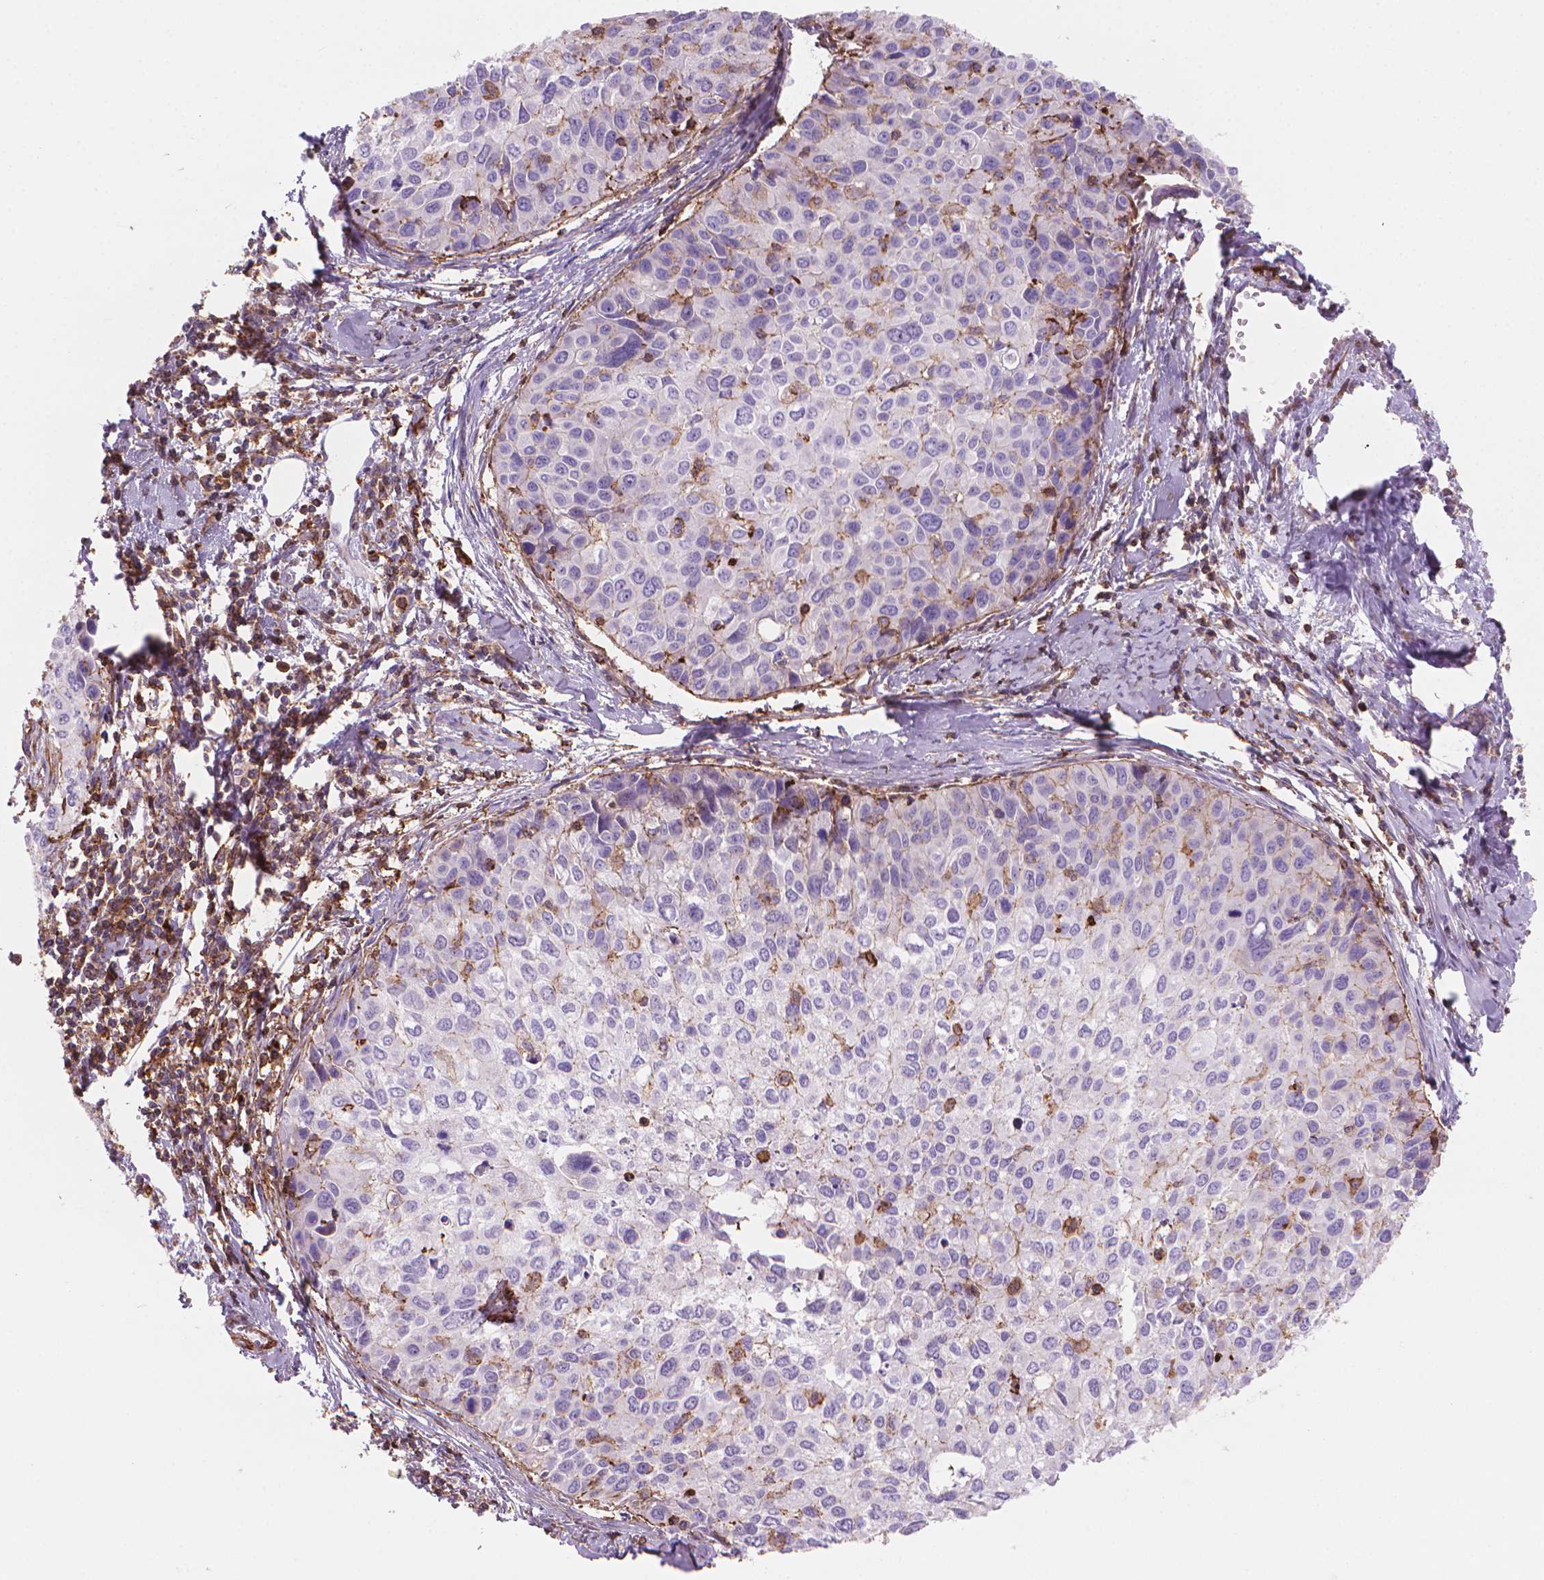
{"staining": {"intensity": "negative", "quantity": "none", "location": "none"}, "tissue": "cervical cancer", "cell_type": "Tumor cells", "image_type": "cancer", "snomed": [{"axis": "morphology", "description": "Squamous cell carcinoma, NOS"}, {"axis": "topography", "description": "Cervix"}], "caption": "The micrograph exhibits no significant expression in tumor cells of cervical squamous cell carcinoma.", "gene": "PATJ", "patient": {"sex": "female", "age": 50}}